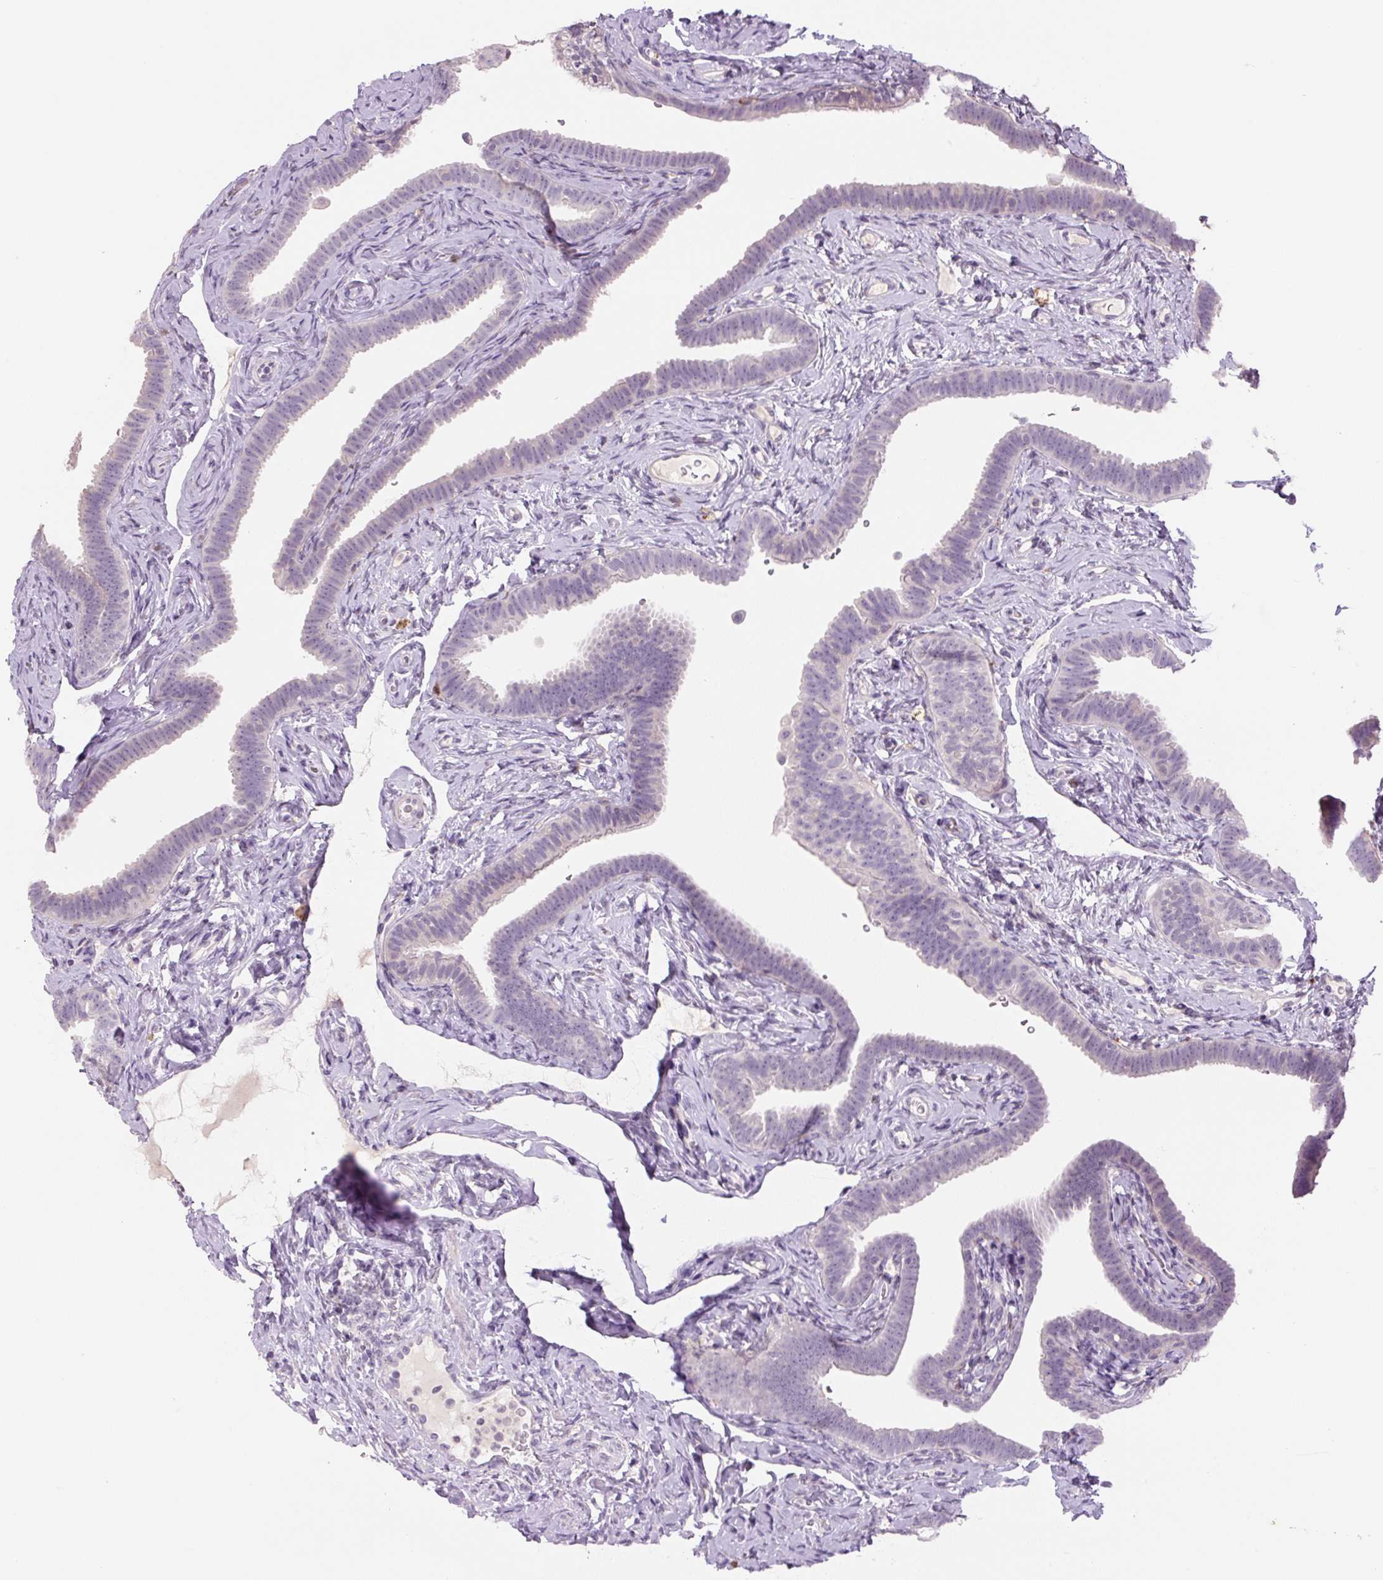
{"staining": {"intensity": "negative", "quantity": "none", "location": "none"}, "tissue": "fallopian tube", "cell_type": "Glandular cells", "image_type": "normal", "snomed": [{"axis": "morphology", "description": "Normal tissue, NOS"}, {"axis": "topography", "description": "Fallopian tube"}], "caption": "An immunohistochemistry photomicrograph of unremarkable fallopian tube is shown. There is no staining in glandular cells of fallopian tube.", "gene": "TMEM100", "patient": {"sex": "female", "age": 69}}